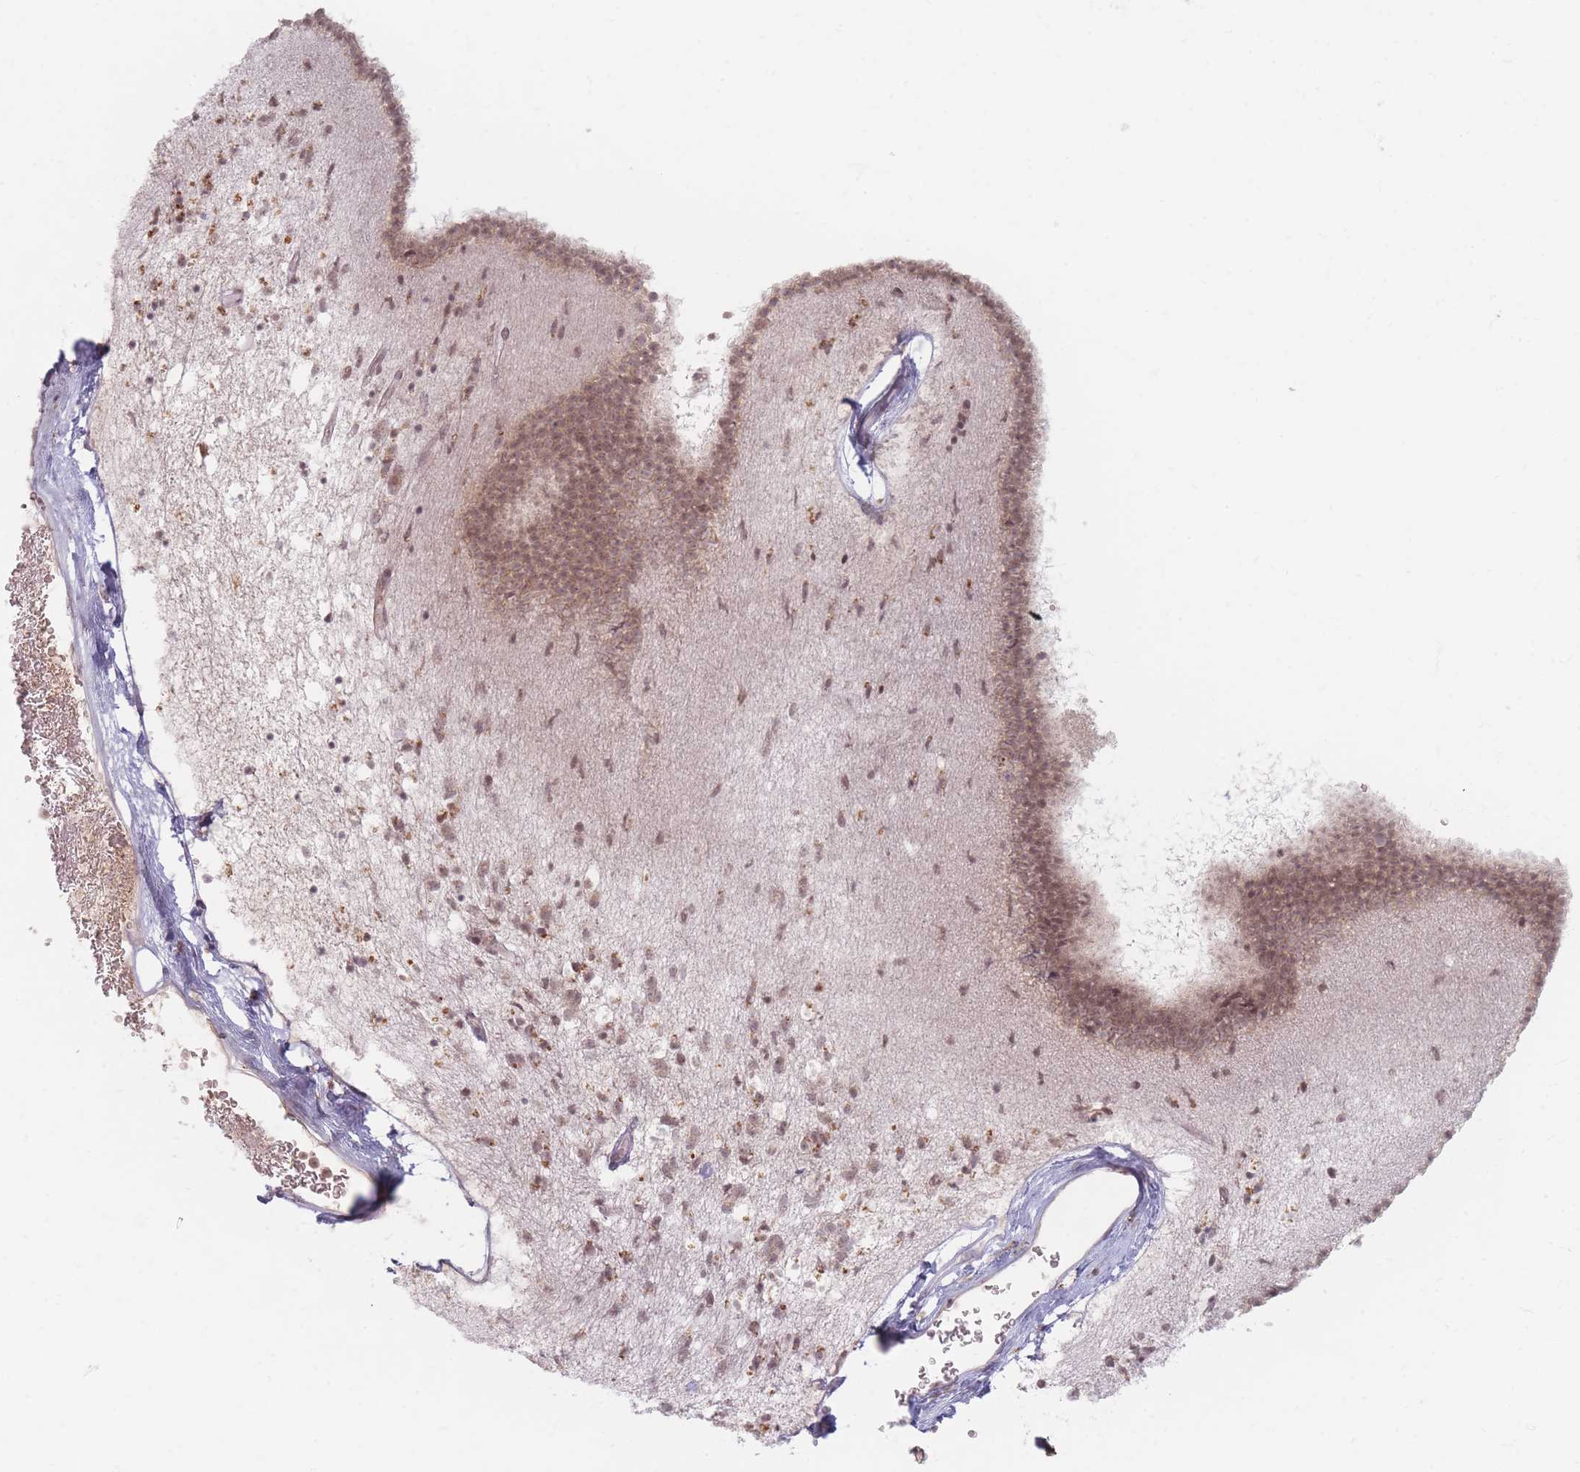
{"staining": {"intensity": "weak", "quantity": "25%-75%", "location": "nuclear"}, "tissue": "caudate", "cell_type": "Glial cells", "image_type": "normal", "snomed": [{"axis": "morphology", "description": "Normal tissue, NOS"}, {"axis": "topography", "description": "Lateral ventricle wall"}], "caption": "Protein expression analysis of normal human caudate reveals weak nuclear positivity in about 25%-75% of glial cells.", "gene": "SPATA45", "patient": {"sex": "male", "age": 58}}